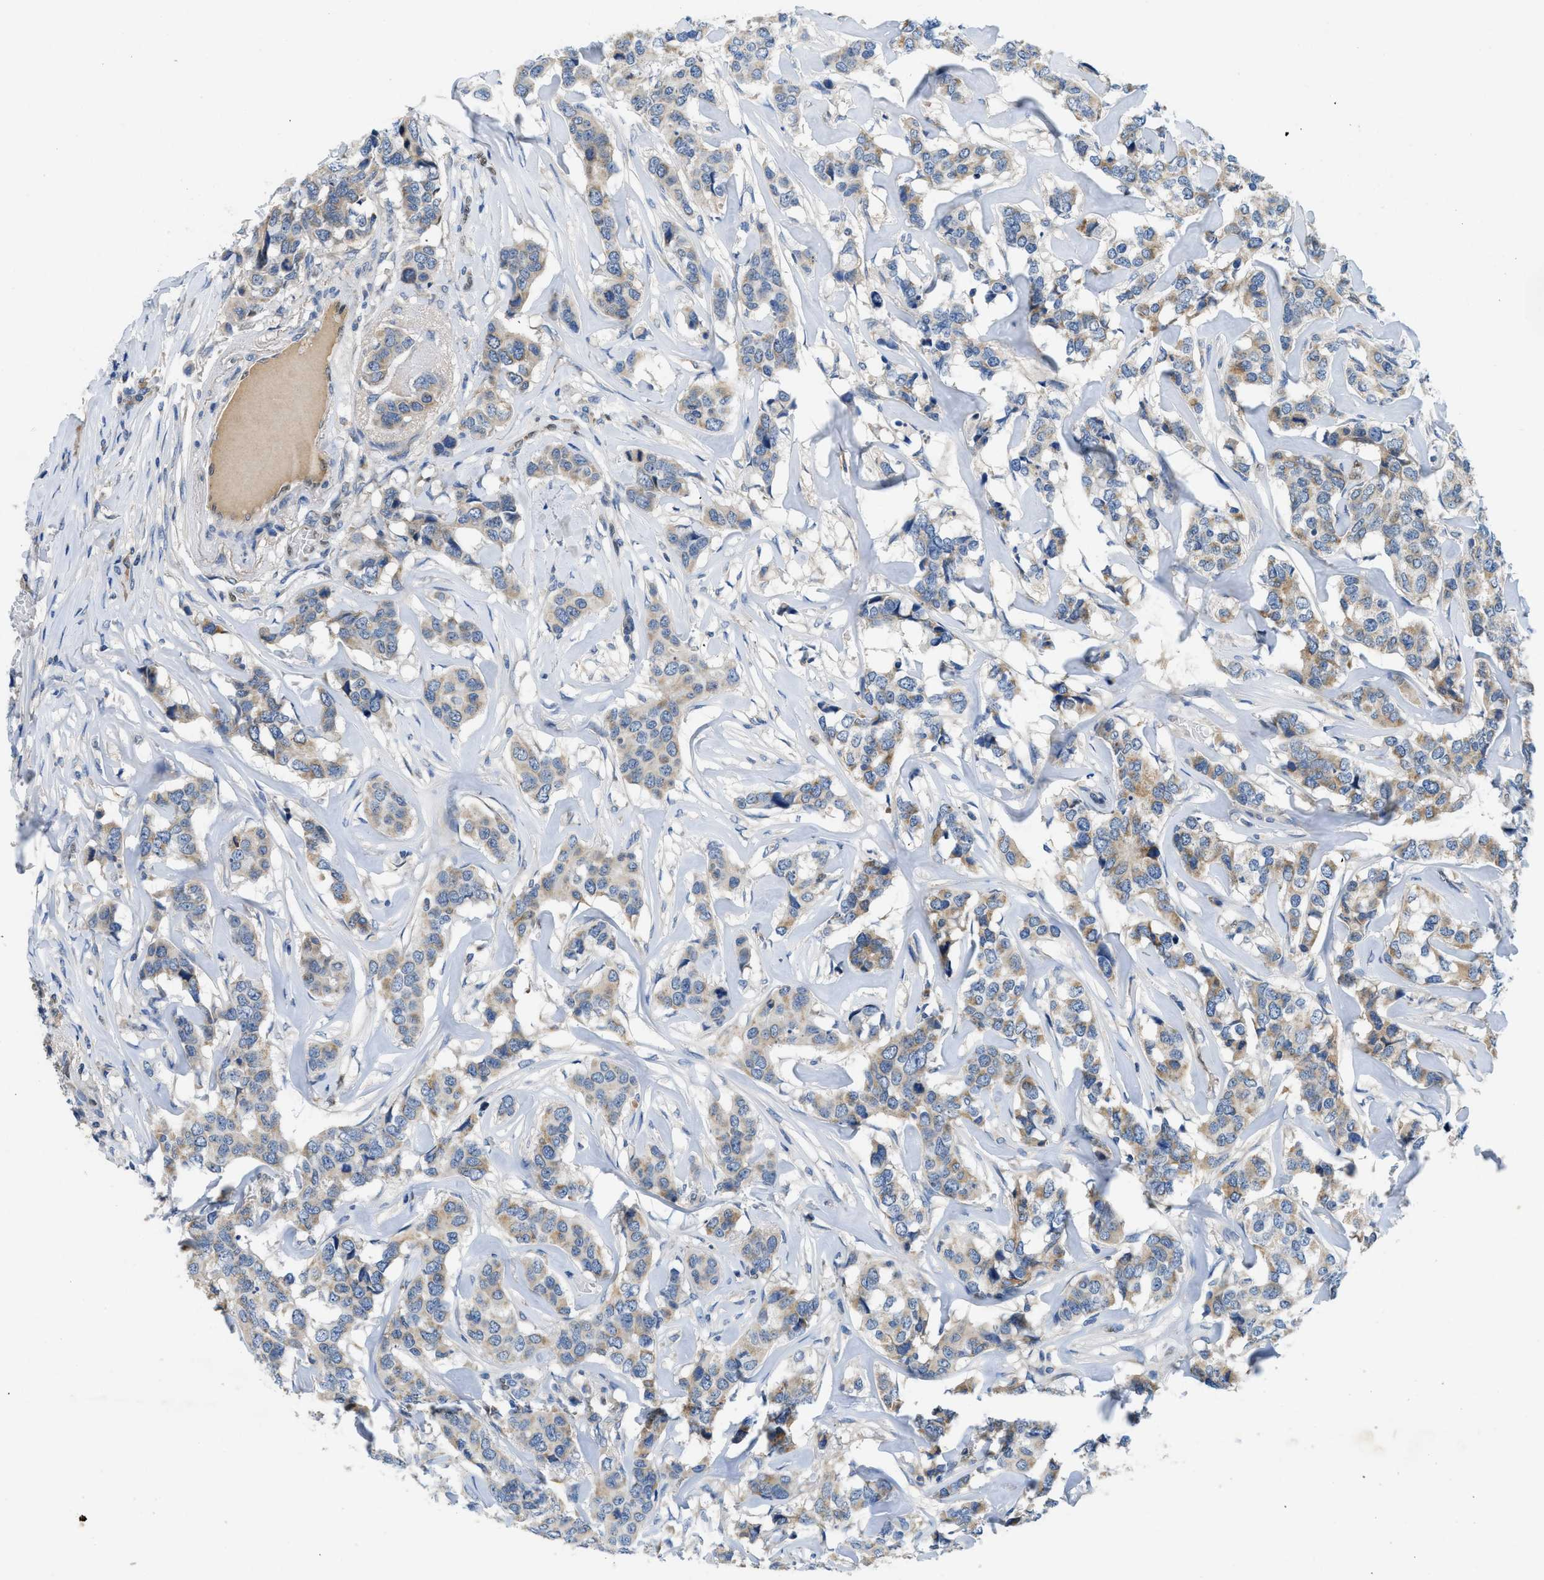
{"staining": {"intensity": "weak", "quantity": ">75%", "location": "cytoplasmic/membranous"}, "tissue": "breast cancer", "cell_type": "Tumor cells", "image_type": "cancer", "snomed": [{"axis": "morphology", "description": "Lobular carcinoma"}, {"axis": "topography", "description": "Breast"}], "caption": "Immunohistochemistry staining of breast cancer (lobular carcinoma), which shows low levels of weak cytoplasmic/membranous staining in about >75% of tumor cells indicating weak cytoplasmic/membranous protein staining. The staining was performed using DAB (brown) for protein detection and nuclei were counterstained in hematoxylin (blue).", "gene": "PNKD", "patient": {"sex": "female", "age": 59}}